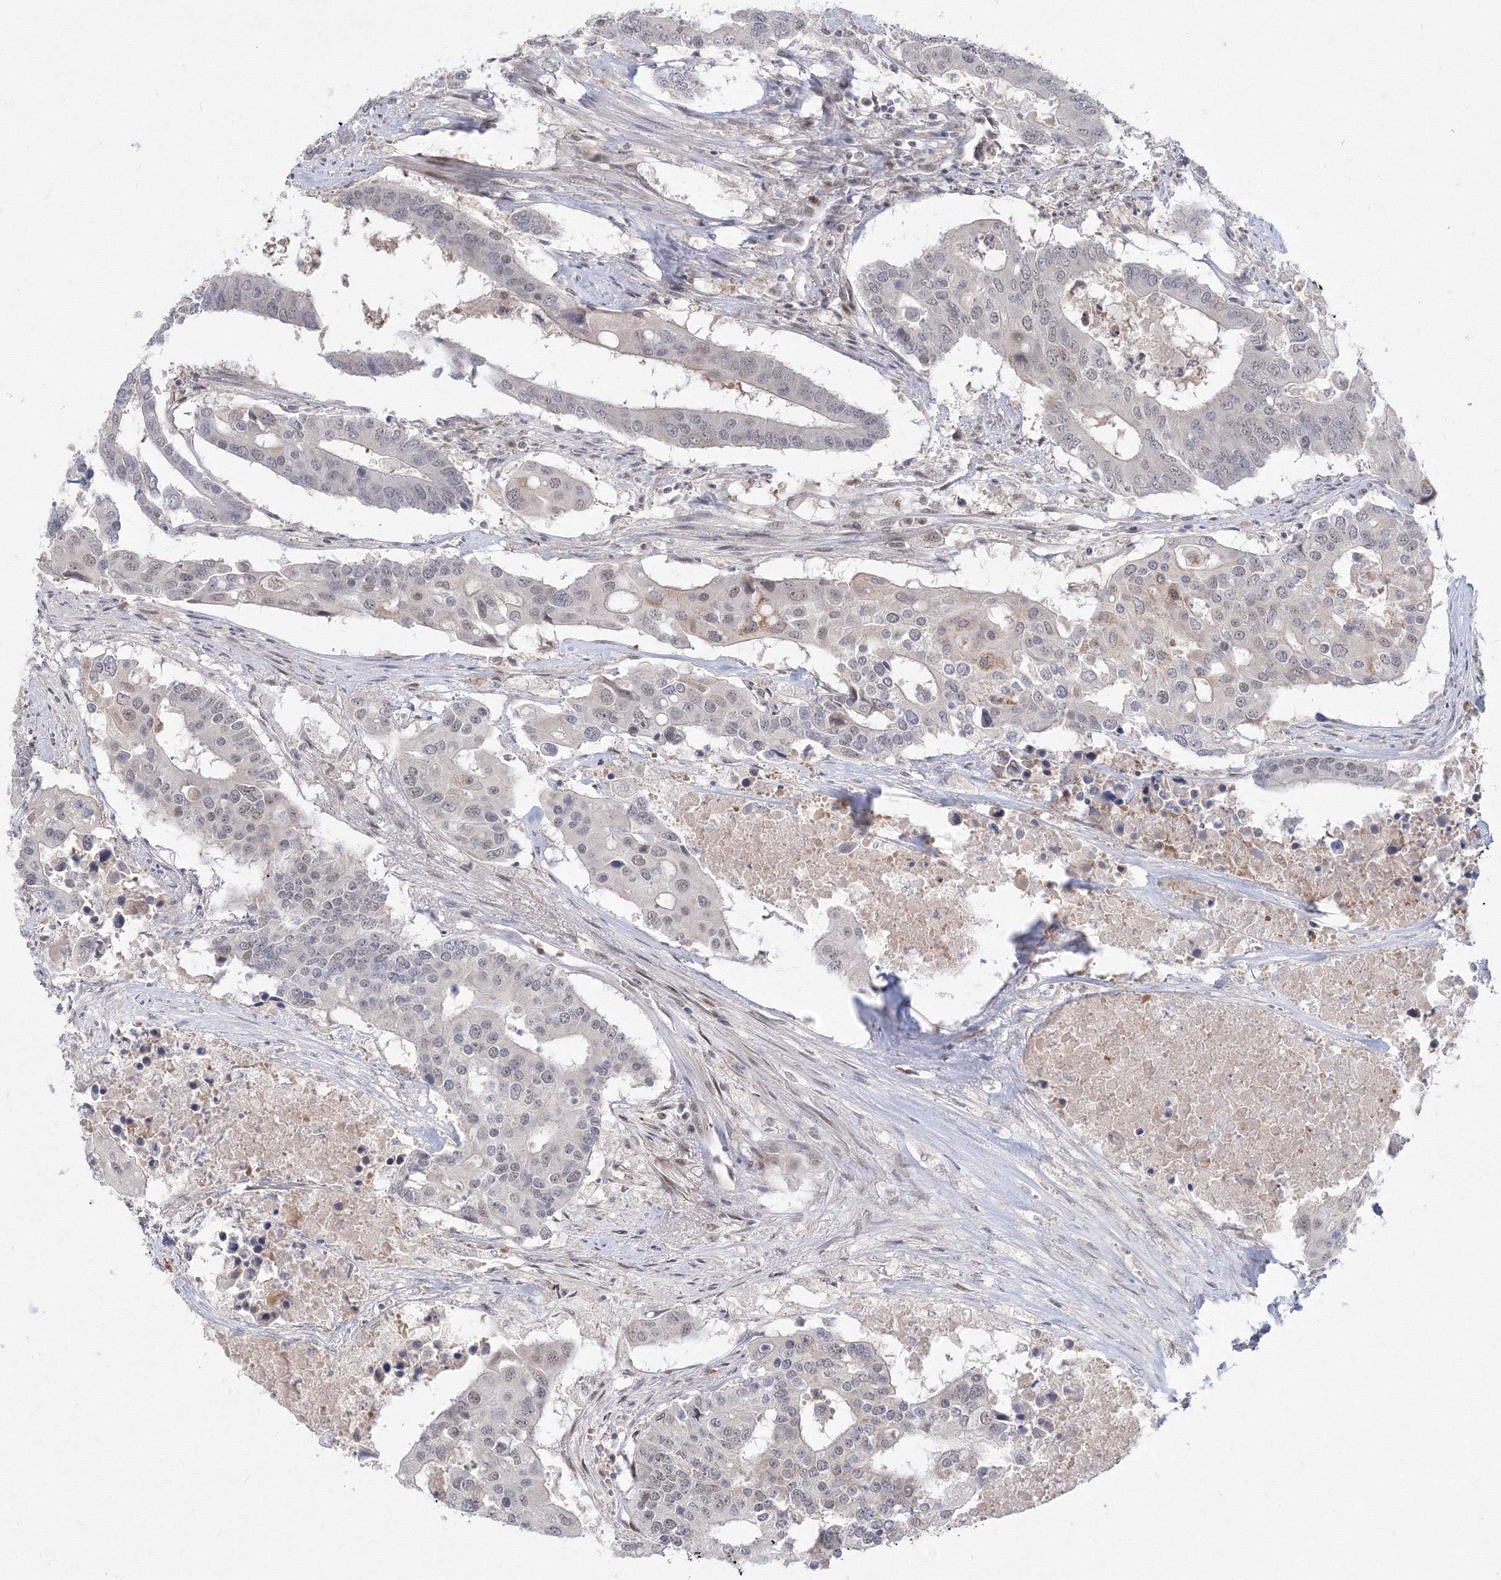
{"staining": {"intensity": "negative", "quantity": "none", "location": "none"}, "tissue": "colorectal cancer", "cell_type": "Tumor cells", "image_type": "cancer", "snomed": [{"axis": "morphology", "description": "Adenocarcinoma, NOS"}, {"axis": "topography", "description": "Colon"}], "caption": "DAB immunohistochemical staining of human colorectal cancer (adenocarcinoma) reveals no significant positivity in tumor cells. (DAB (3,3'-diaminobenzidine) immunohistochemistry visualized using brightfield microscopy, high magnification).", "gene": "COPS4", "patient": {"sex": "male", "age": 77}}